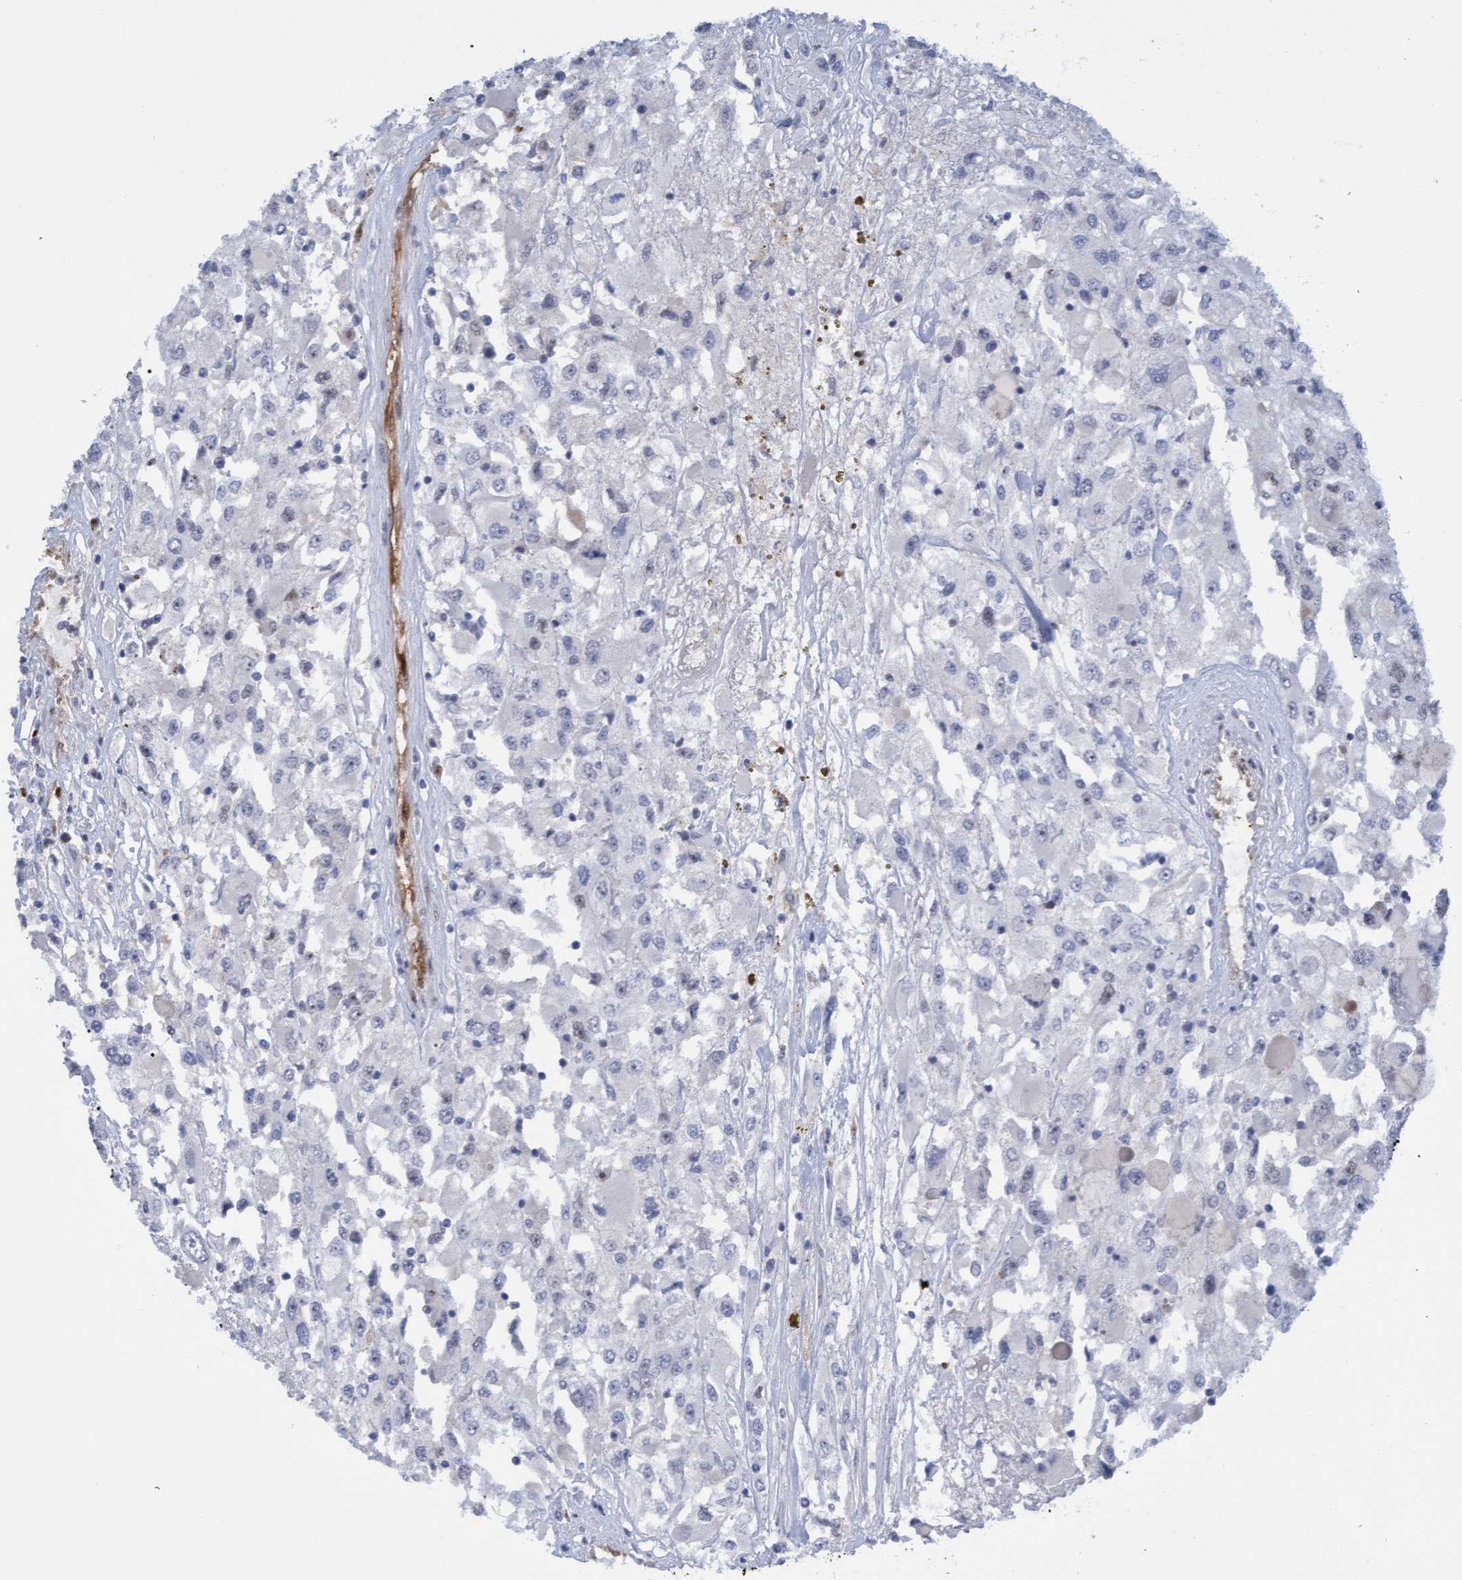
{"staining": {"intensity": "negative", "quantity": "none", "location": "none"}, "tissue": "renal cancer", "cell_type": "Tumor cells", "image_type": "cancer", "snomed": [{"axis": "morphology", "description": "Adenocarcinoma, NOS"}, {"axis": "topography", "description": "Kidney"}], "caption": "Tumor cells are negative for brown protein staining in adenocarcinoma (renal).", "gene": "PINX1", "patient": {"sex": "female", "age": 52}}